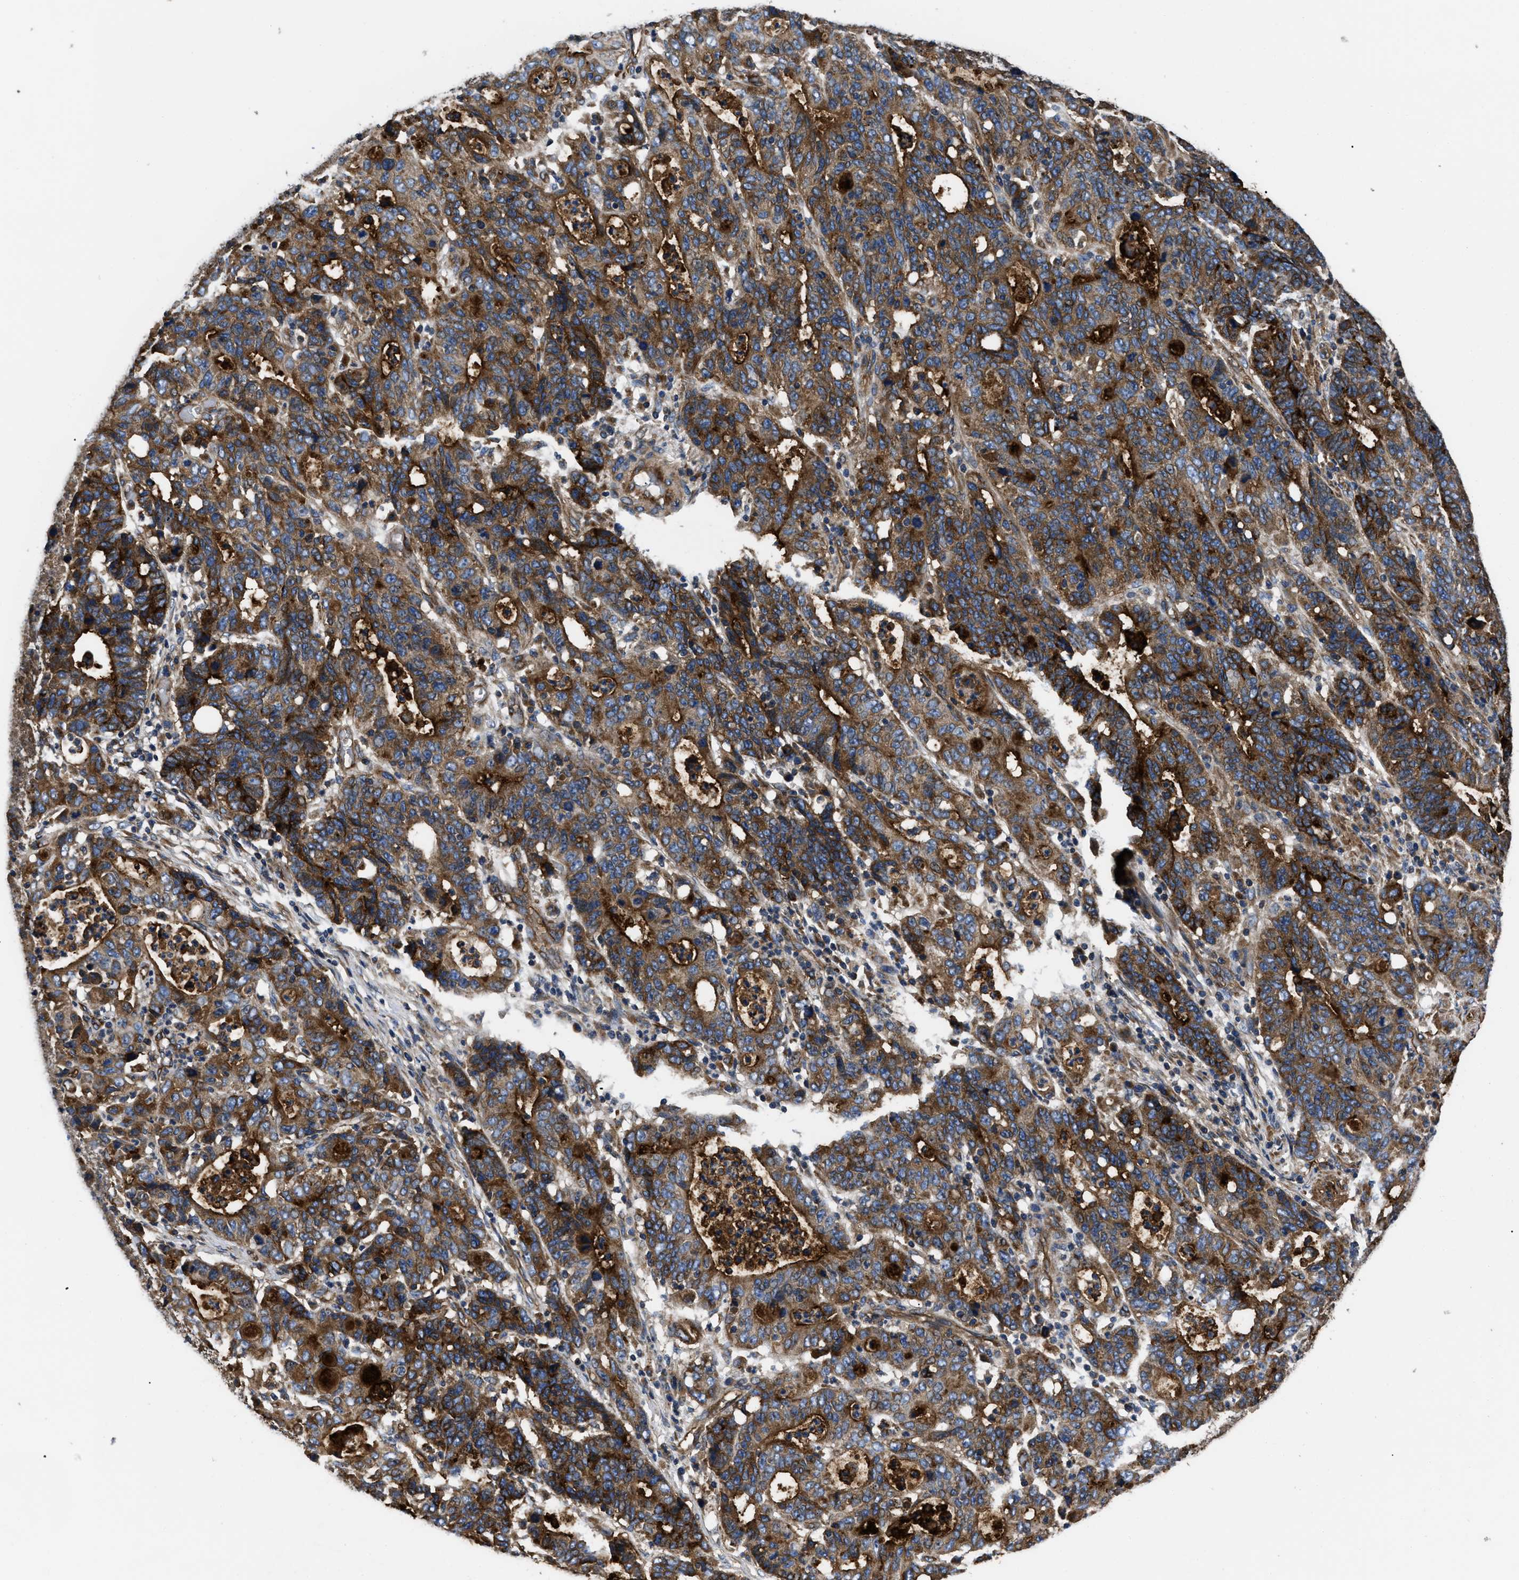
{"staining": {"intensity": "strong", "quantity": ">75%", "location": "cytoplasmic/membranous"}, "tissue": "stomach cancer", "cell_type": "Tumor cells", "image_type": "cancer", "snomed": [{"axis": "morphology", "description": "Adenocarcinoma, NOS"}, {"axis": "topography", "description": "Stomach, upper"}], "caption": "Strong cytoplasmic/membranous expression for a protein is appreciated in approximately >75% of tumor cells of stomach cancer using immunohistochemistry (IHC).", "gene": "NT5E", "patient": {"sex": "male", "age": 69}}